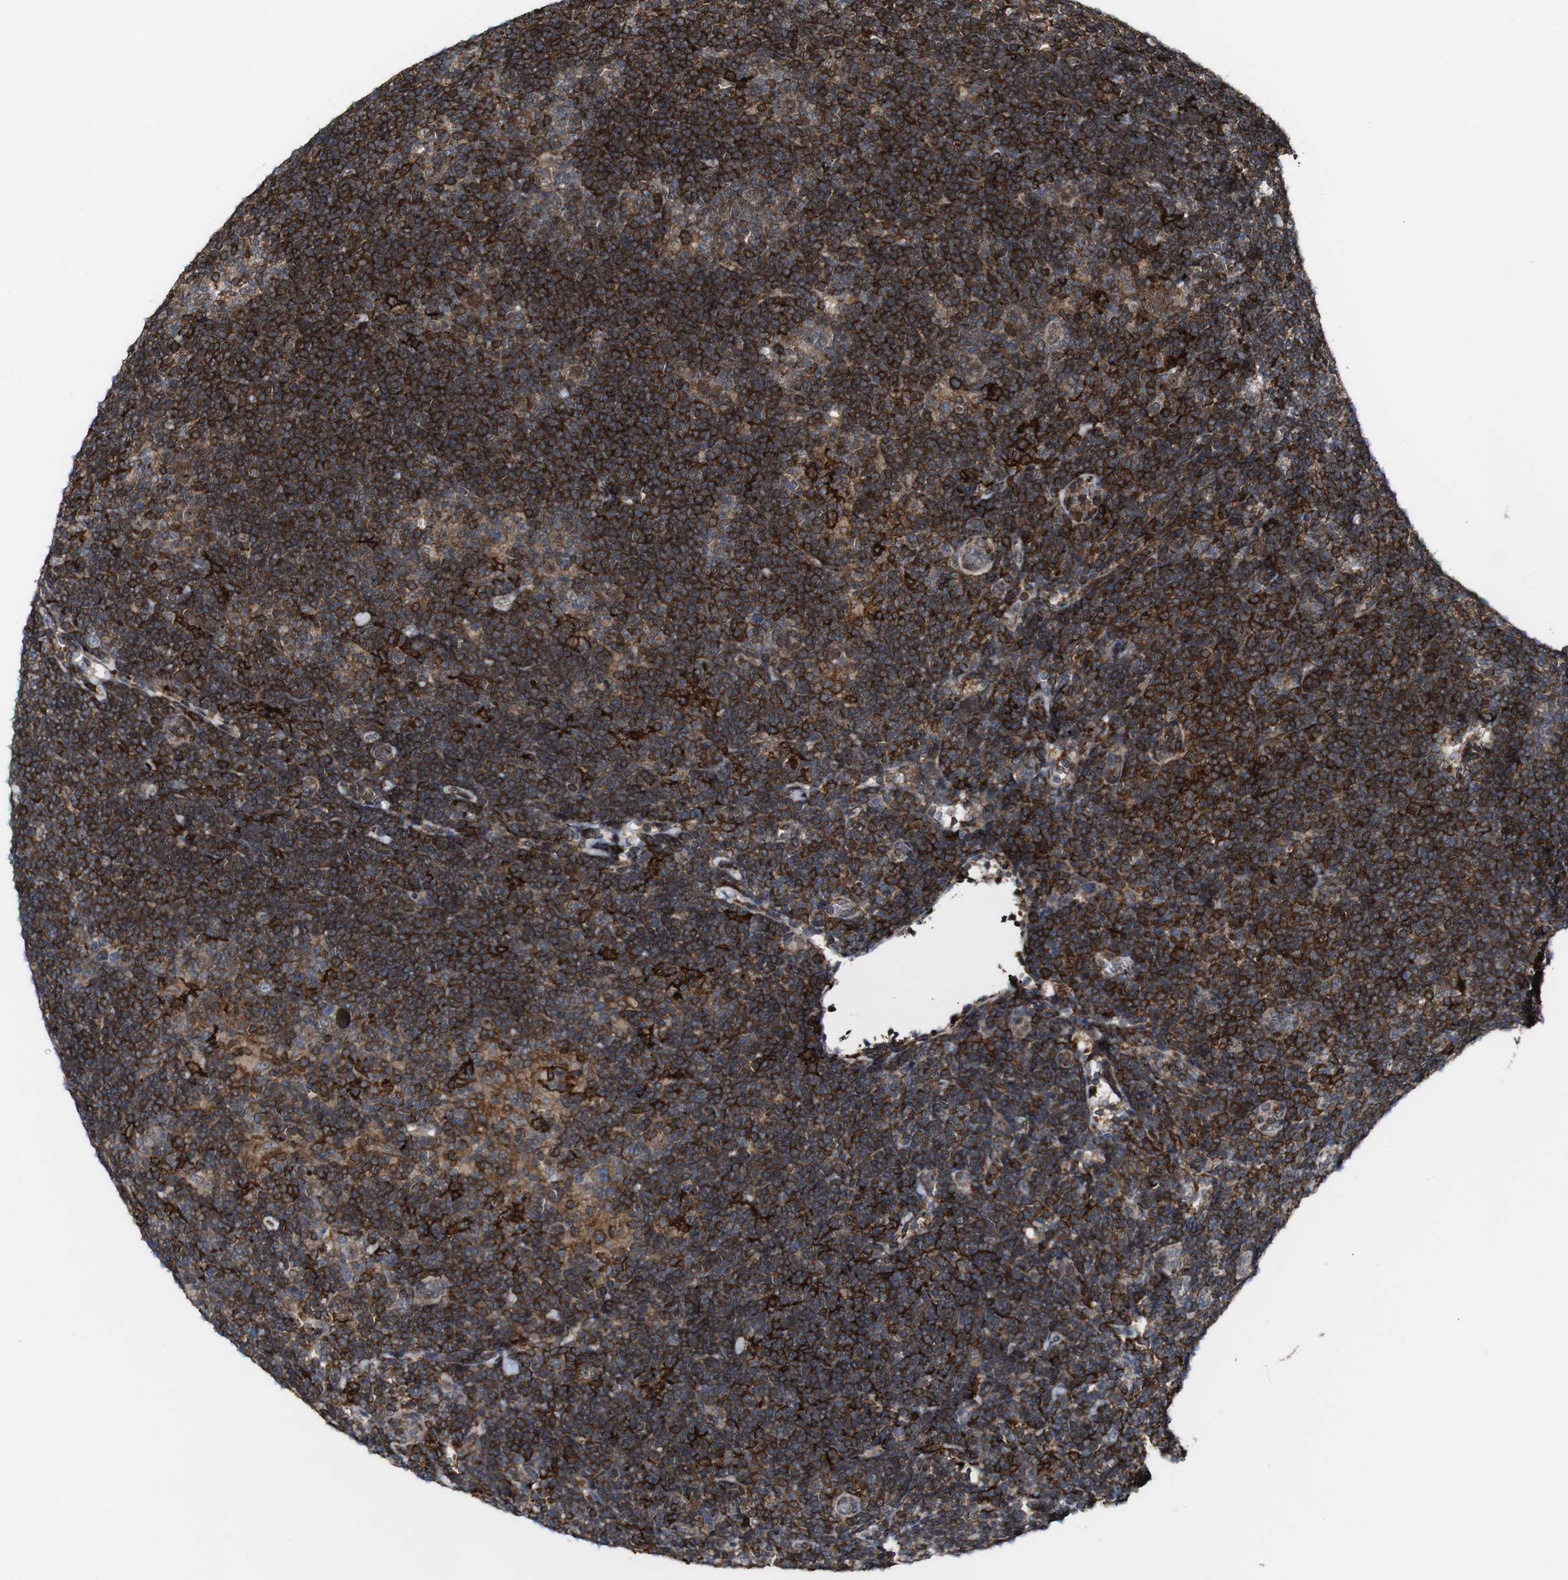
{"staining": {"intensity": "weak", "quantity": ">75%", "location": "cytoplasmic/membranous"}, "tissue": "lymphoma", "cell_type": "Tumor cells", "image_type": "cancer", "snomed": [{"axis": "morphology", "description": "Hodgkin's disease, NOS"}, {"axis": "topography", "description": "Lymph node"}], "caption": "A high-resolution micrograph shows immunohistochemistry staining of lymphoma, which exhibits weak cytoplasmic/membranous expression in about >75% of tumor cells.", "gene": "JAK2", "patient": {"sex": "female", "age": 57}}